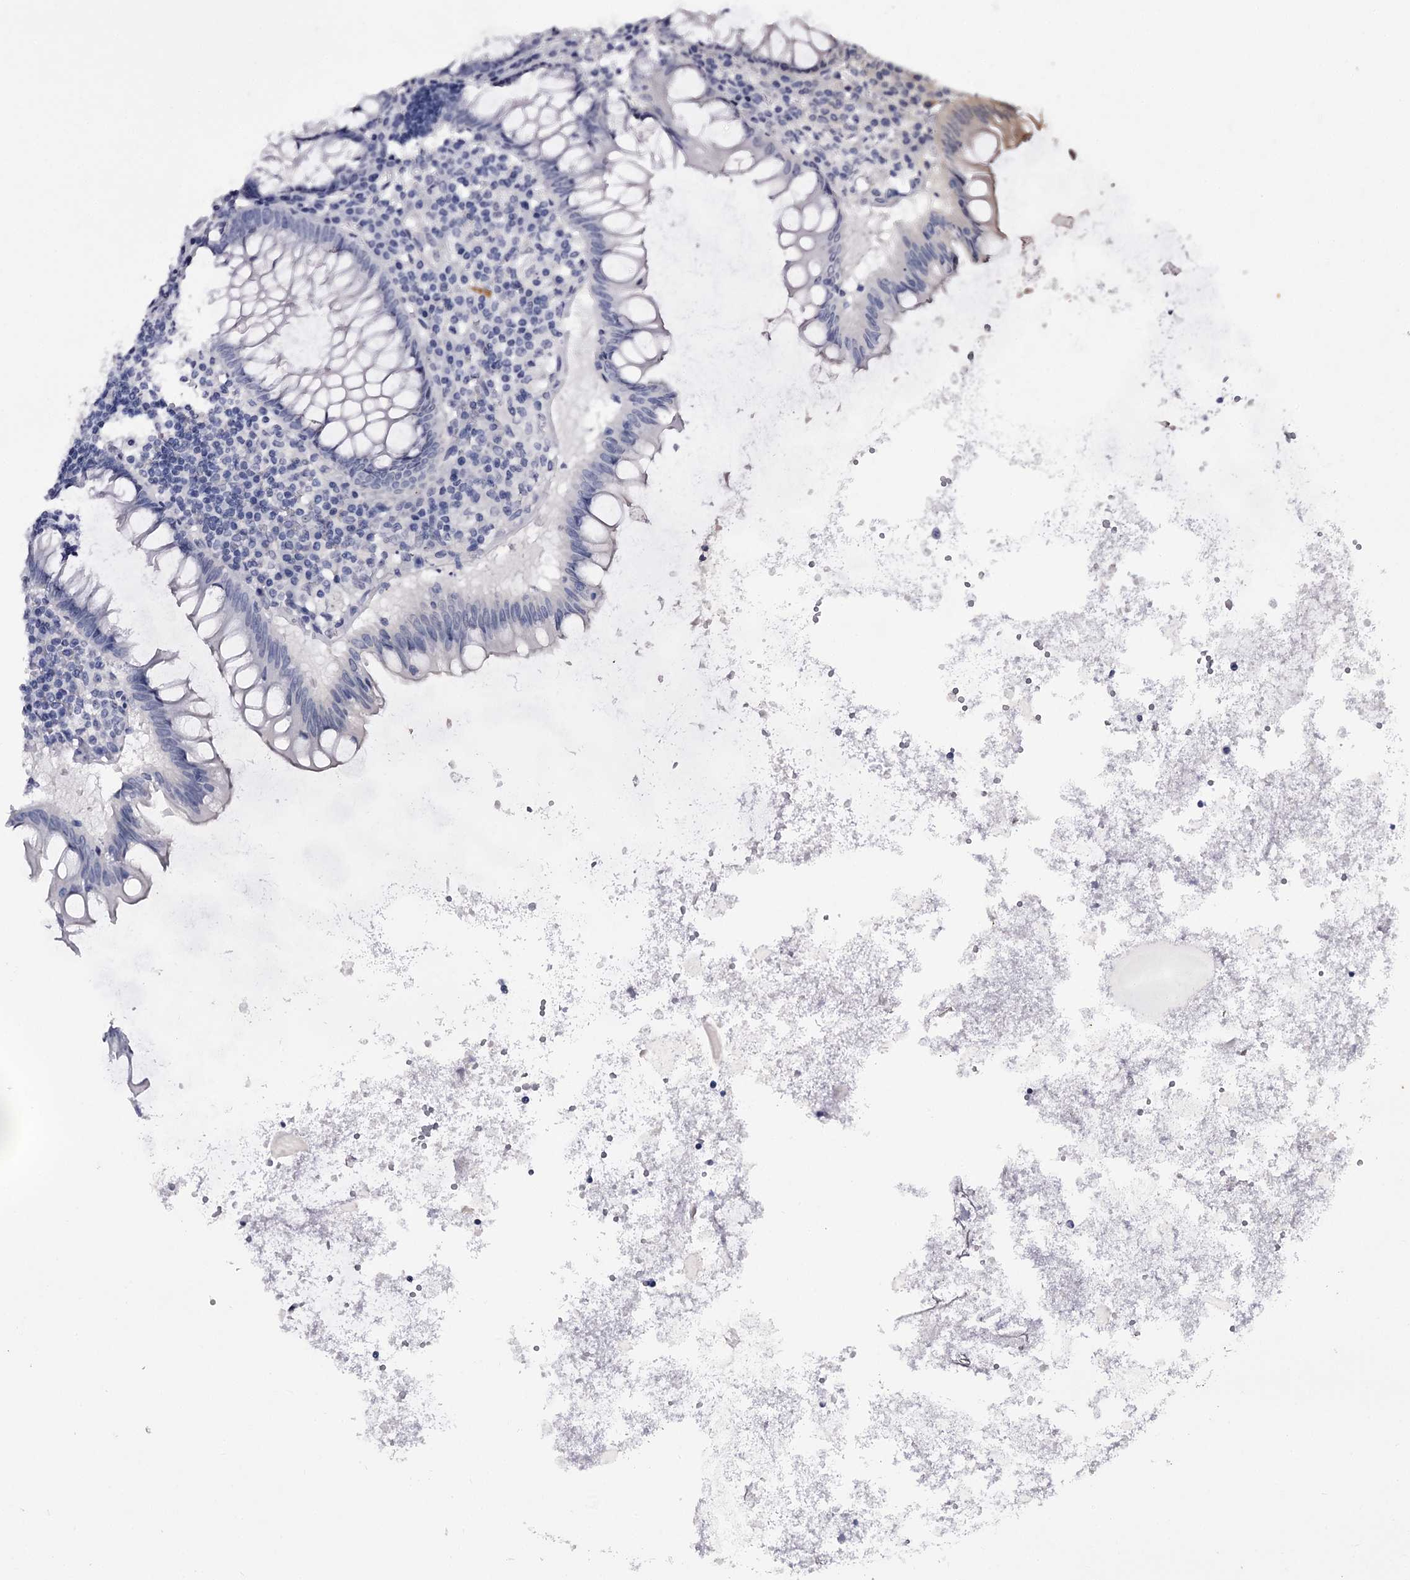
{"staining": {"intensity": "negative", "quantity": "none", "location": "none"}, "tissue": "appendix", "cell_type": "Glandular cells", "image_type": "normal", "snomed": [{"axis": "morphology", "description": "Normal tissue, NOS"}, {"axis": "topography", "description": "Appendix"}], "caption": "High power microscopy image of an IHC micrograph of normal appendix, revealing no significant expression in glandular cells. Brightfield microscopy of IHC stained with DAB (brown) and hematoxylin (blue), captured at high magnification.", "gene": "OVOL2", "patient": {"sex": "female", "age": 54}}